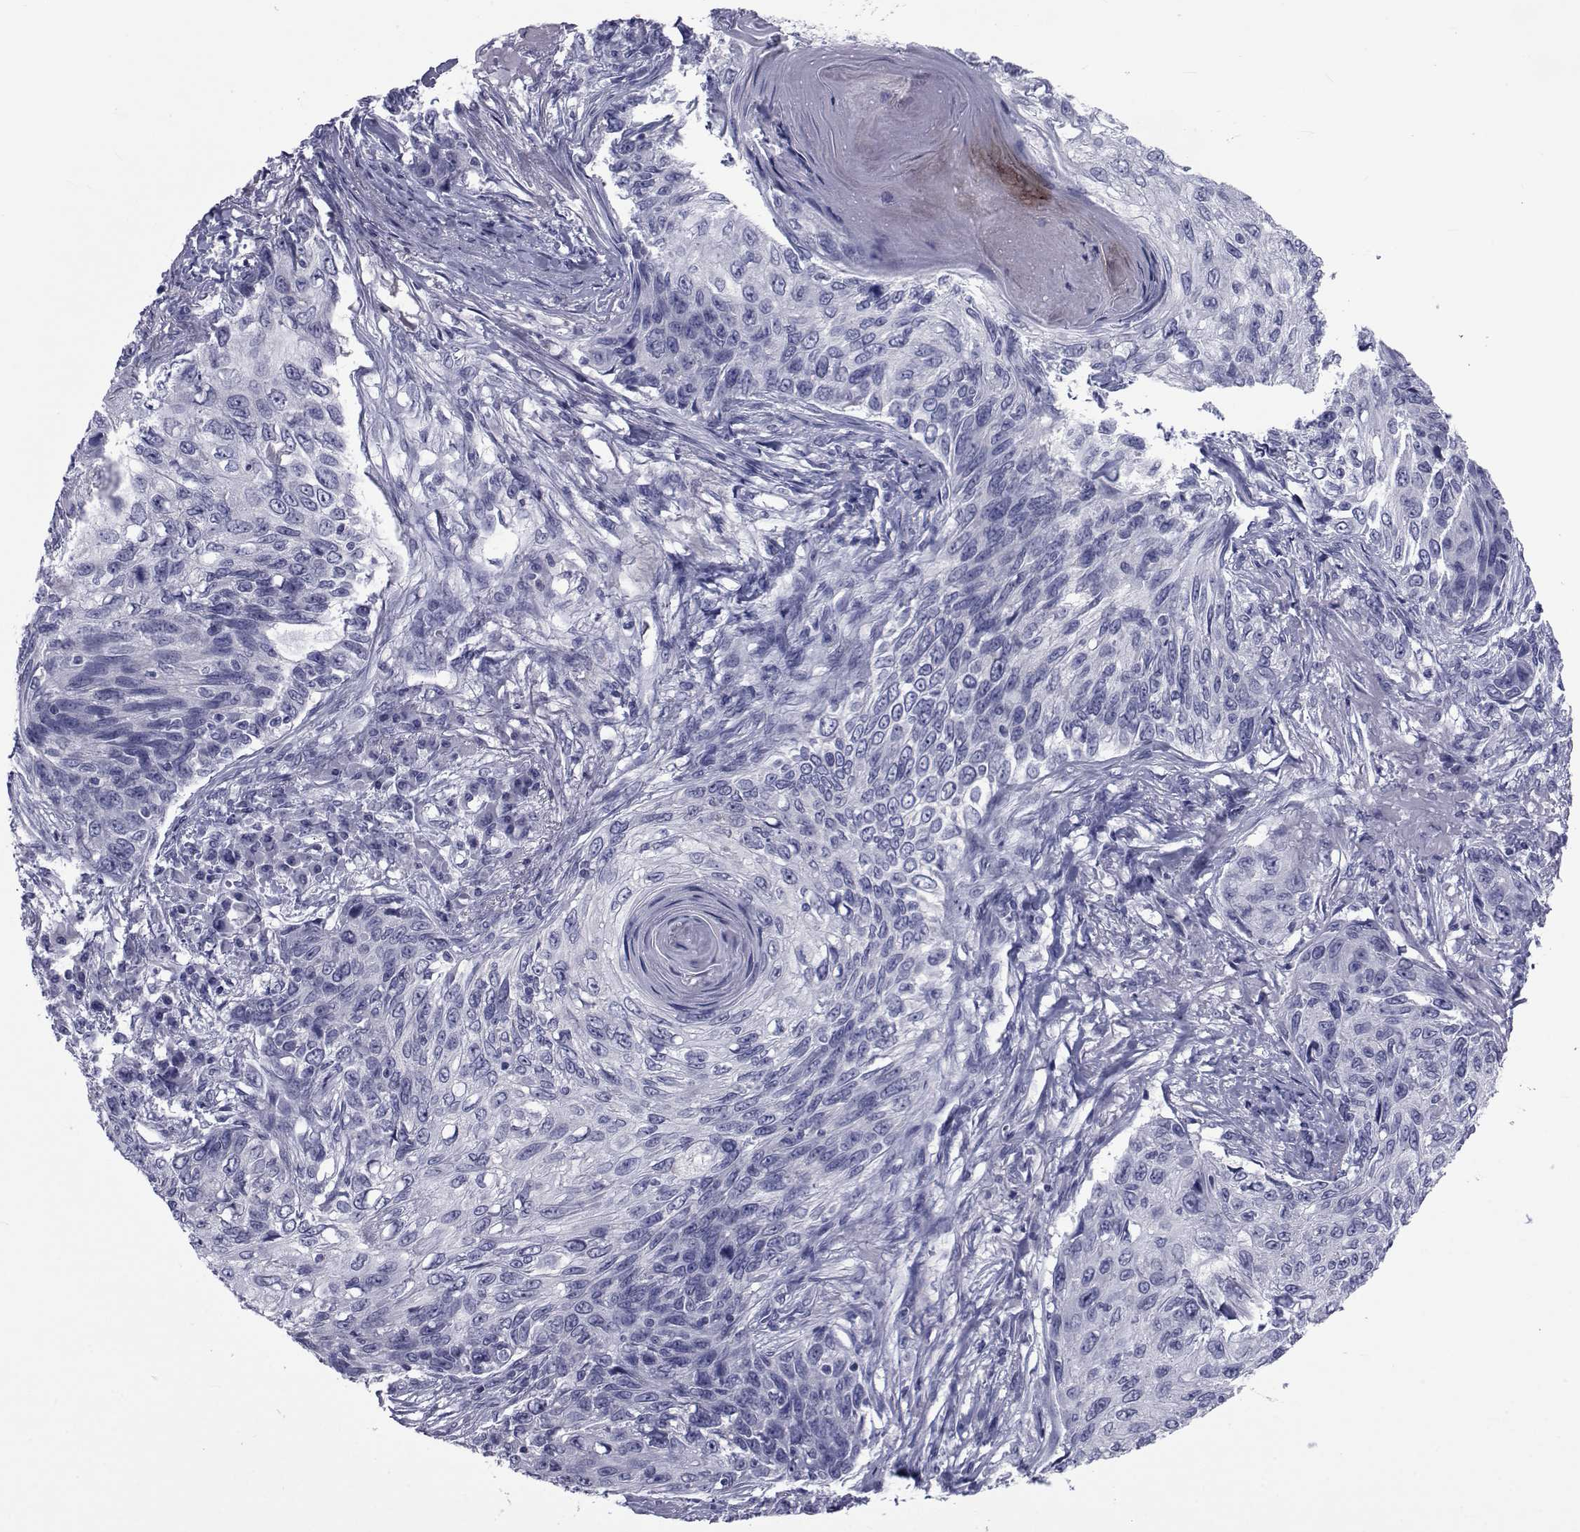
{"staining": {"intensity": "negative", "quantity": "none", "location": "none"}, "tissue": "skin cancer", "cell_type": "Tumor cells", "image_type": "cancer", "snomed": [{"axis": "morphology", "description": "Squamous cell carcinoma, NOS"}, {"axis": "topography", "description": "Skin"}], "caption": "Protein analysis of skin cancer (squamous cell carcinoma) shows no significant staining in tumor cells.", "gene": "GKAP1", "patient": {"sex": "male", "age": 92}}